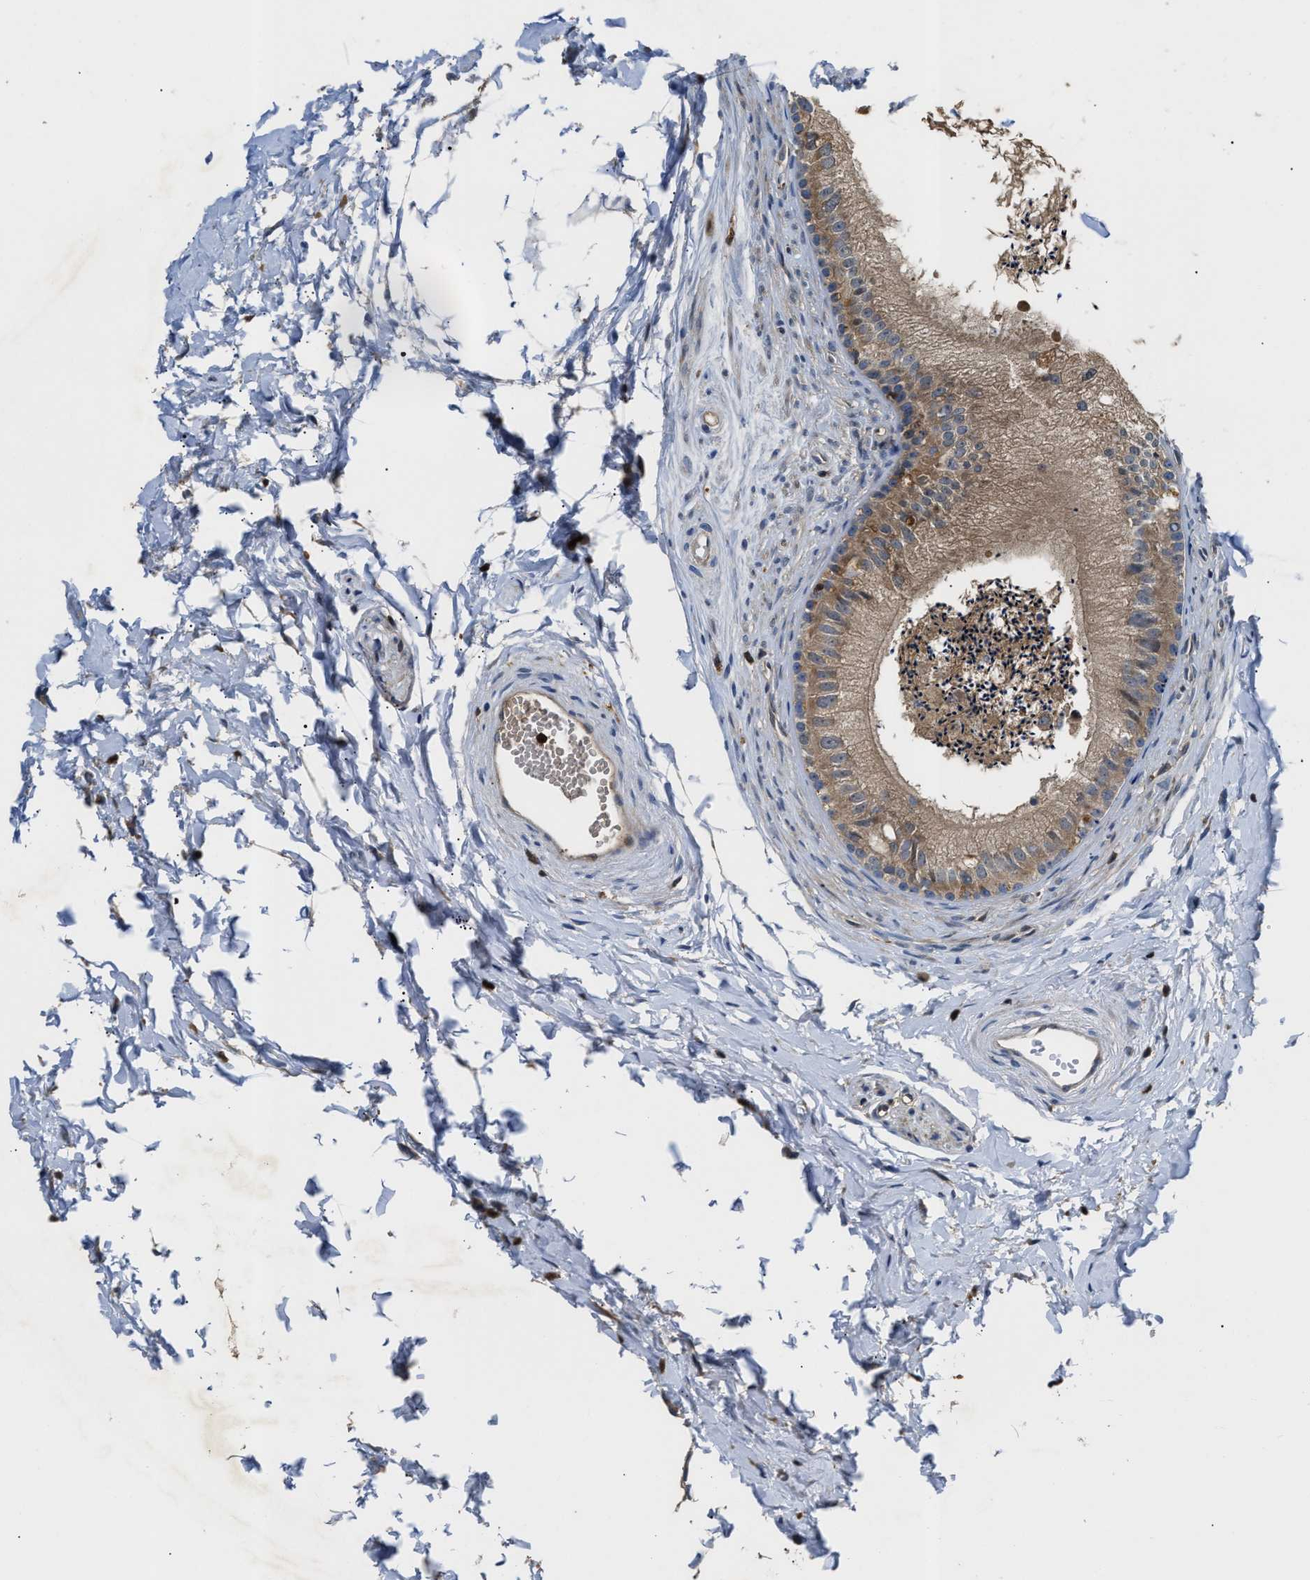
{"staining": {"intensity": "weak", "quantity": ">75%", "location": "cytoplasmic/membranous"}, "tissue": "epididymis", "cell_type": "Glandular cells", "image_type": "normal", "snomed": [{"axis": "morphology", "description": "Normal tissue, NOS"}, {"axis": "topography", "description": "Epididymis"}], "caption": "Epididymis stained with immunohistochemistry (IHC) exhibits weak cytoplasmic/membranous expression in about >75% of glandular cells. The protein is shown in brown color, while the nuclei are stained blue.", "gene": "OSTF1", "patient": {"sex": "male", "age": 56}}